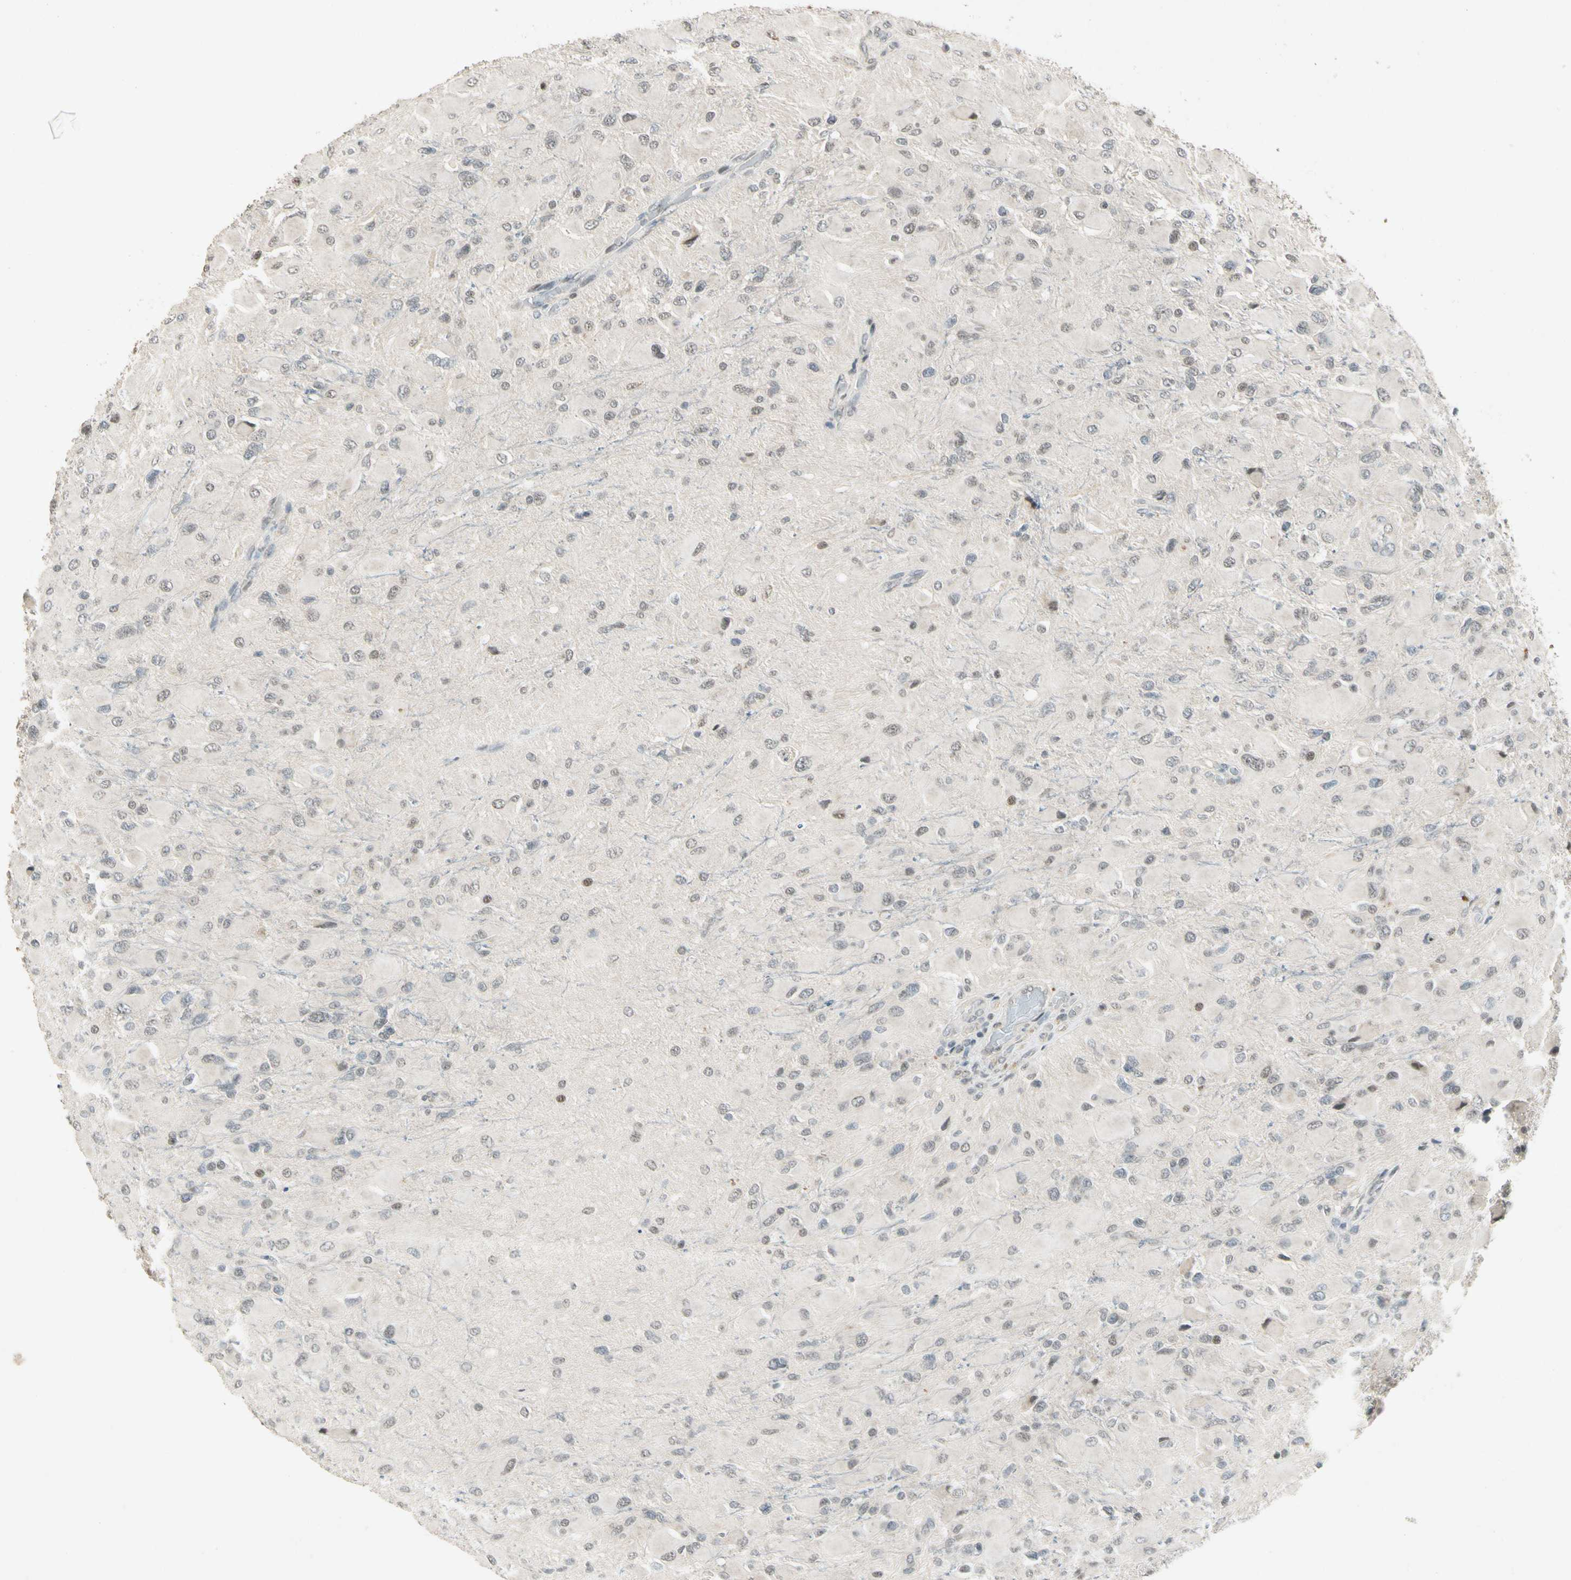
{"staining": {"intensity": "negative", "quantity": "none", "location": "none"}, "tissue": "glioma", "cell_type": "Tumor cells", "image_type": "cancer", "snomed": [{"axis": "morphology", "description": "Glioma, malignant, High grade"}, {"axis": "topography", "description": "Cerebral cortex"}], "caption": "High-grade glioma (malignant) was stained to show a protein in brown. There is no significant positivity in tumor cells.", "gene": "ZBTB4", "patient": {"sex": "female", "age": 36}}